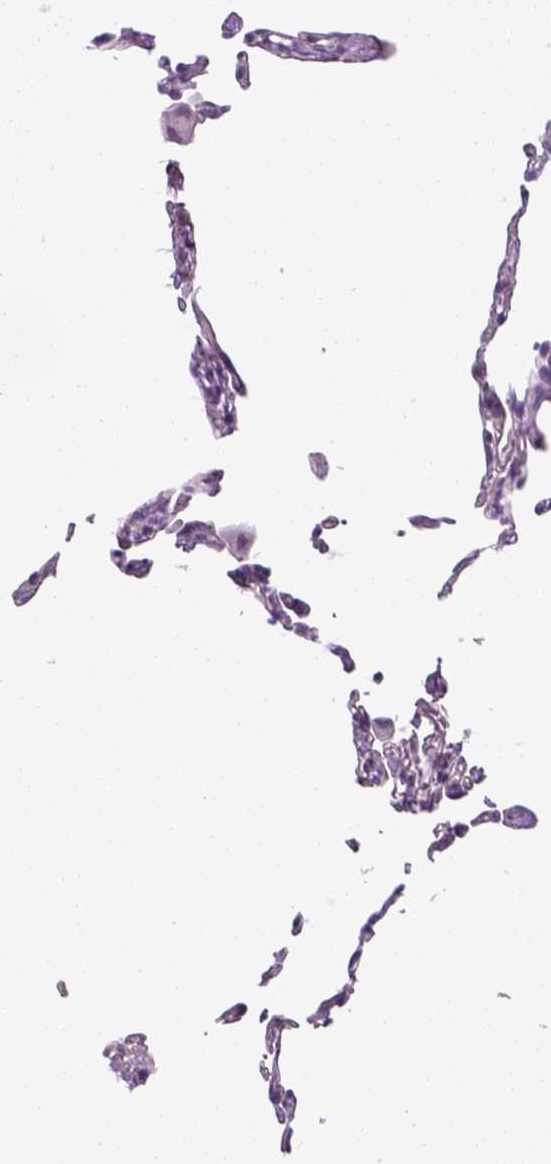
{"staining": {"intensity": "negative", "quantity": "none", "location": "none"}, "tissue": "lung", "cell_type": "Alveolar cells", "image_type": "normal", "snomed": [{"axis": "morphology", "description": "Normal tissue, NOS"}, {"axis": "topography", "description": "Lung"}], "caption": "Immunohistochemical staining of unremarkable lung displays no significant staining in alveolar cells. Brightfield microscopy of IHC stained with DAB (3,3'-diaminobenzidine) (brown) and hematoxylin (blue), captured at high magnification.", "gene": "LGSN", "patient": {"sex": "female", "age": 57}}